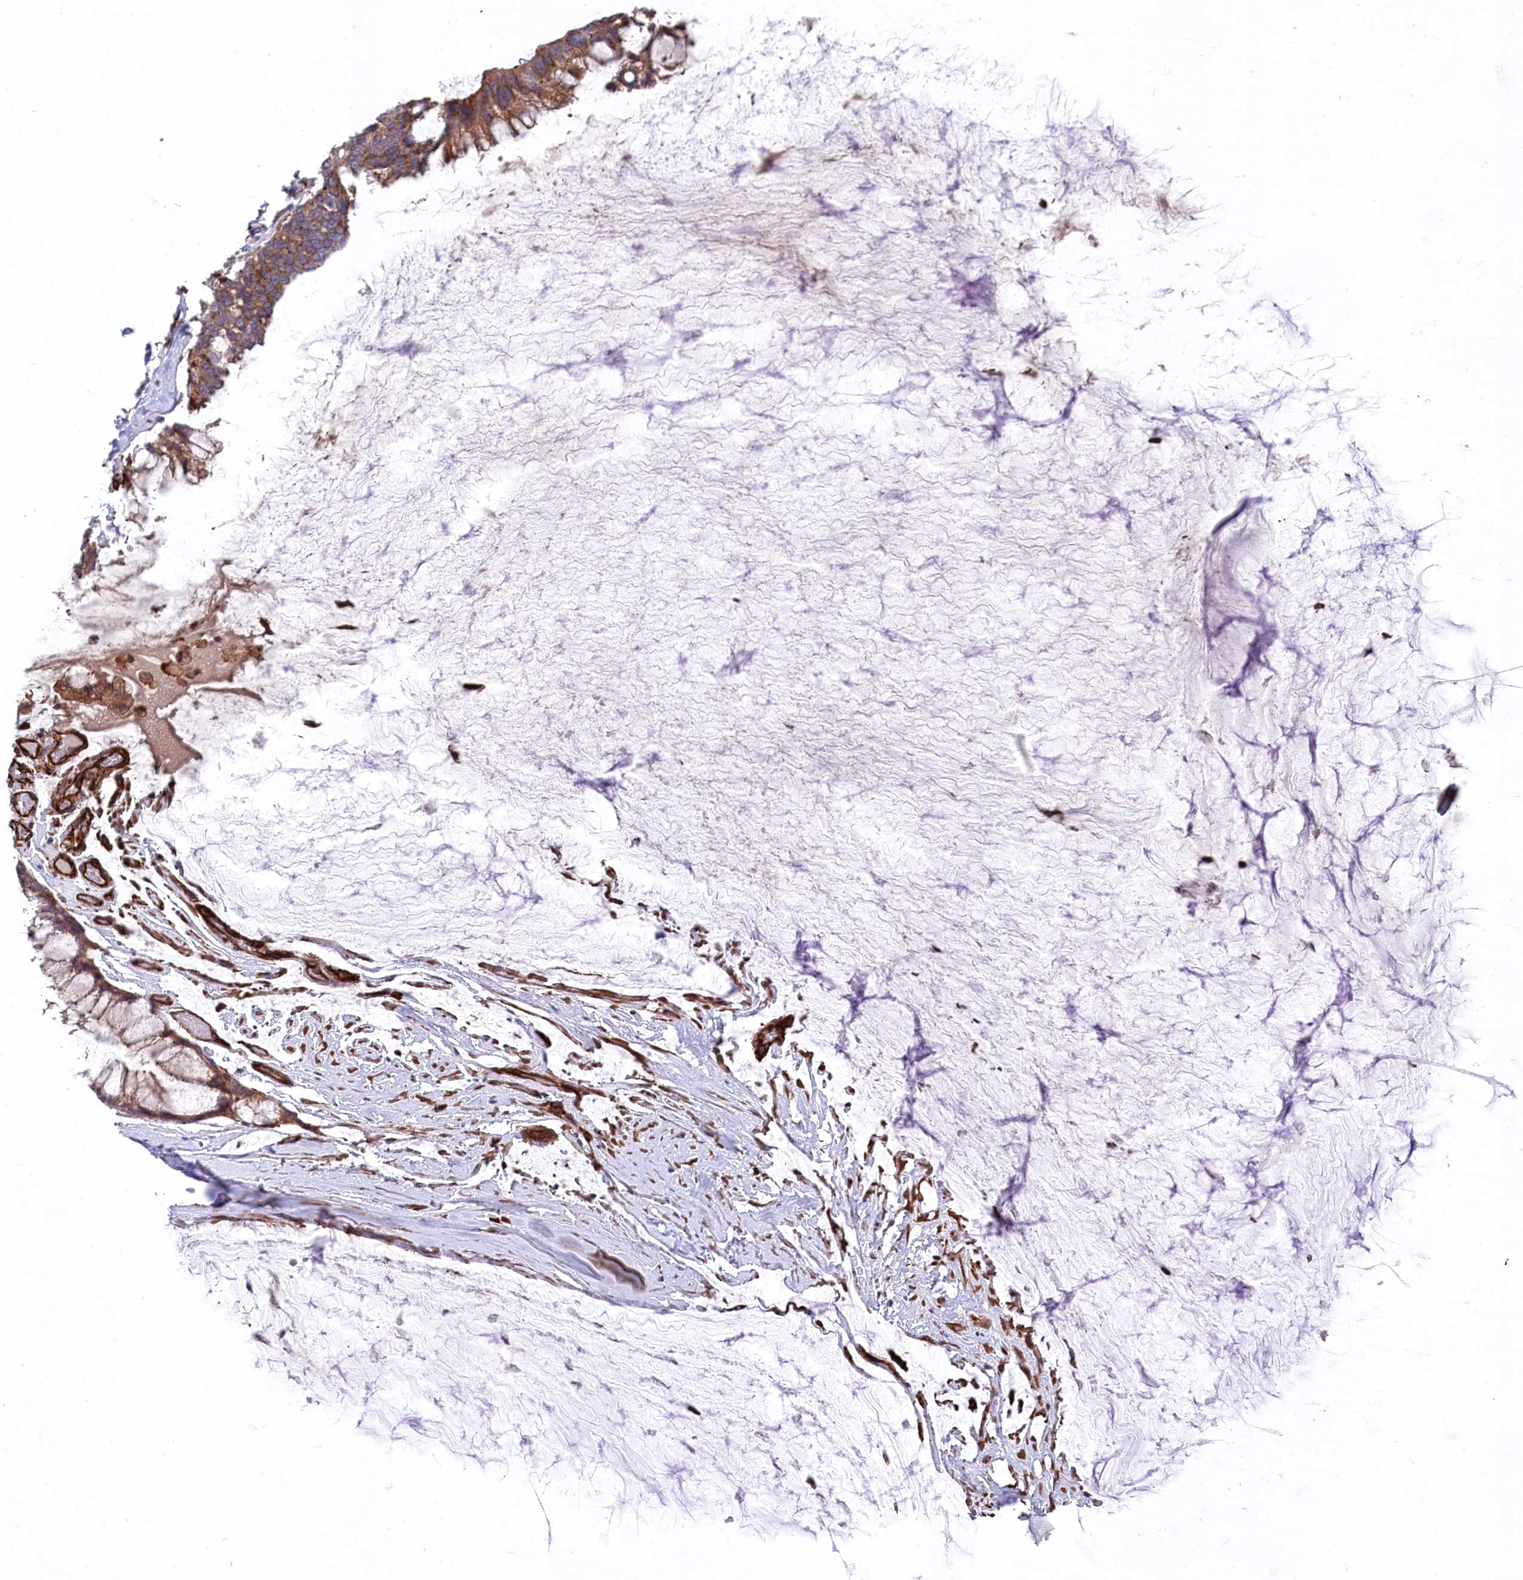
{"staining": {"intensity": "strong", "quantity": ">75%", "location": "cytoplasmic/membranous"}, "tissue": "ovarian cancer", "cell_type": "Tumor cells", "image_type": "cancer", "snomed": [{"axis": "morphology", "description": "Cystadenocarcinoma, mucinous, NOS"}, {"axis": "topography", "description": "Ovary"}], "caption": "Ovarian mucinous cystadenocarcinoma stained for a protein (brown) demonstrates strong cytoplasmic/membranous positive staining in about >75% of tumor cells.", "gene": "MTPAP", "patient": {"sex": "female", "age": 39}}